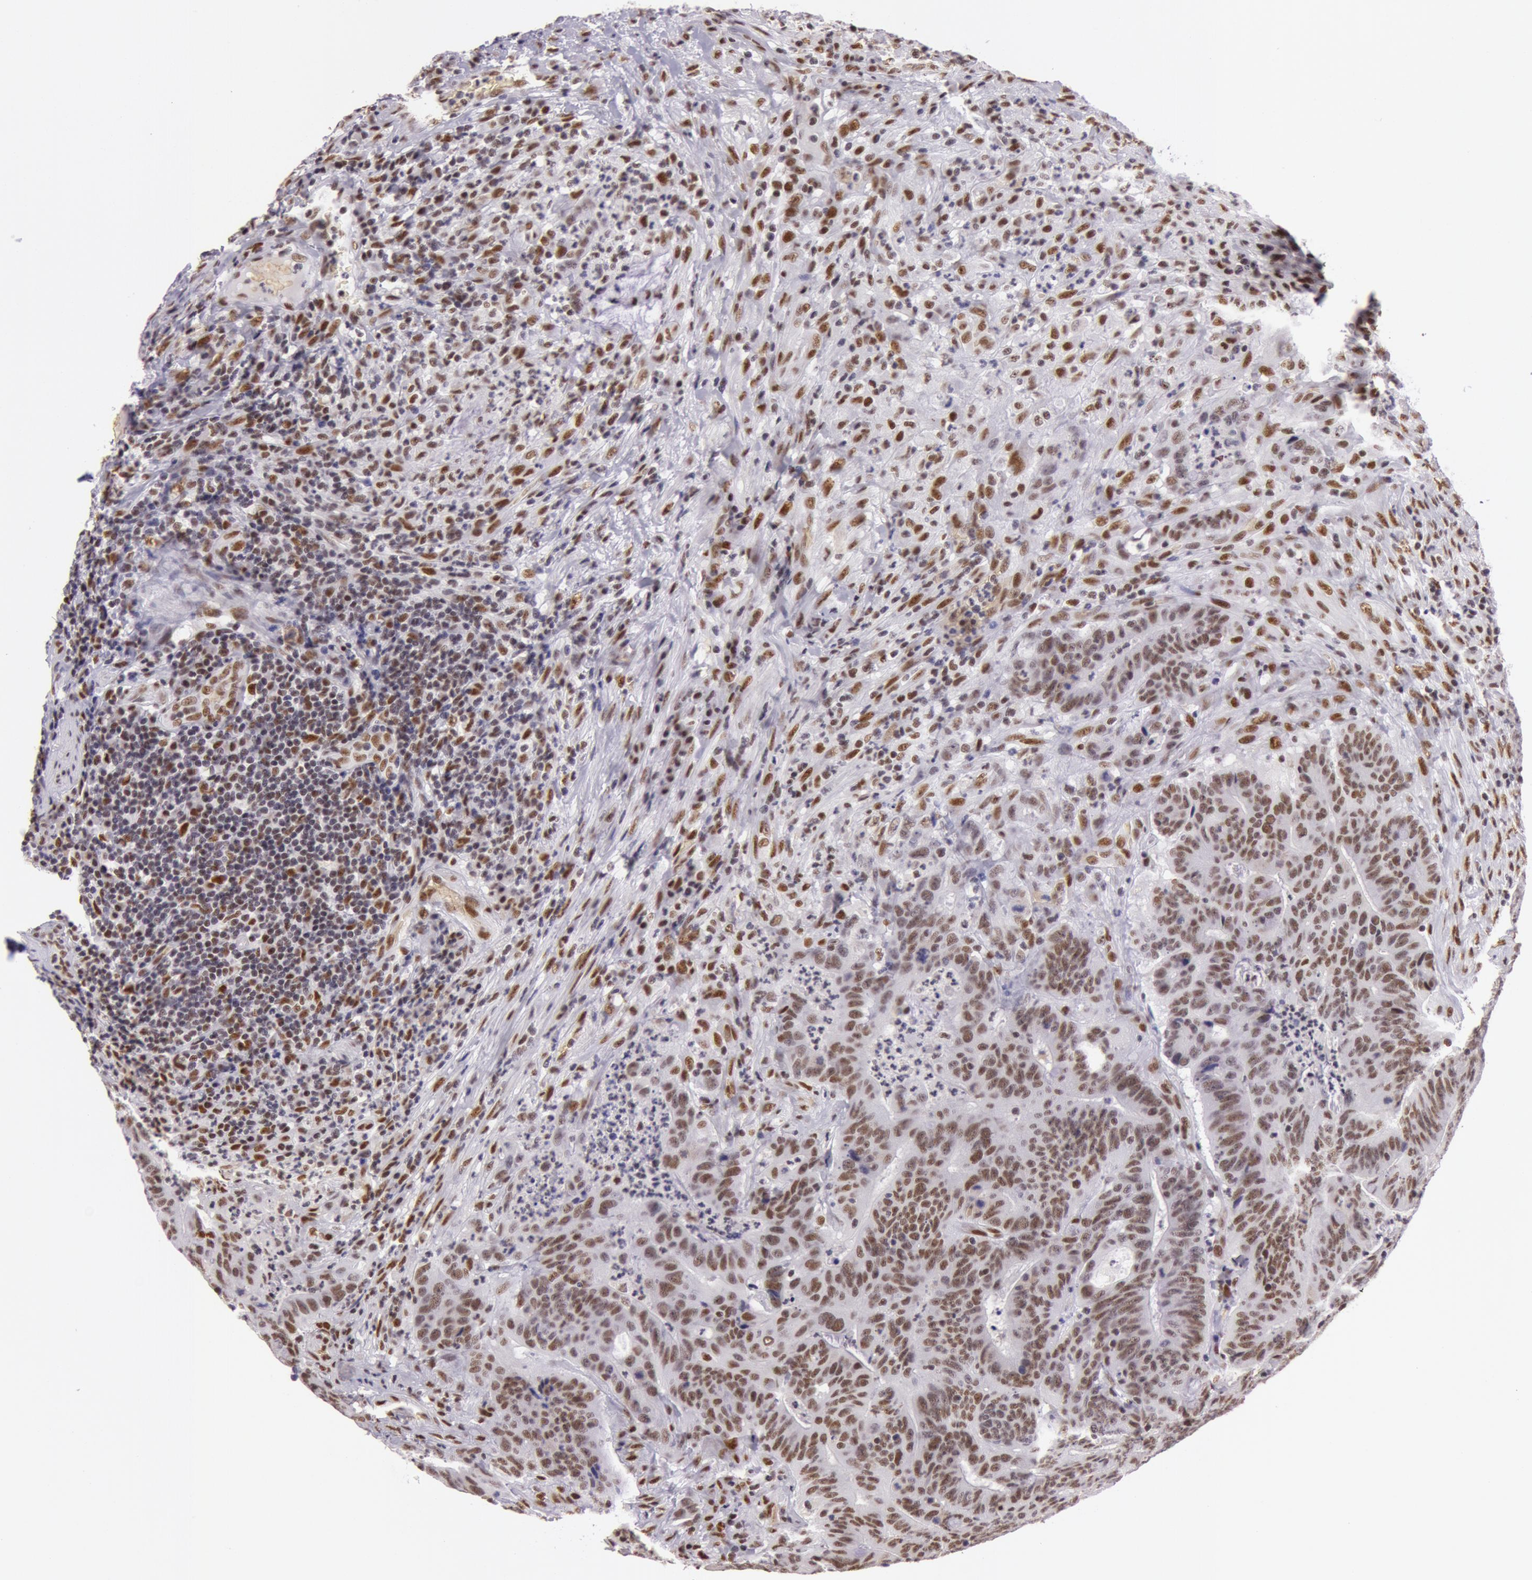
{"staining": {"intensity": "strong", "quantity": ">75%", "location": "nuclear"}, "tissue": "colorectal cancer", "cell_type": "Tumor cells", "image_type": "cancer", "snomed": [{"axis": "morphology", "description": "Adenocarcinoma, NOS"}, {"axis": "topography", "description": "Colon"}], "caption": "This histopathology image exhibits IHC staining of human colorectal adenocarcinoma, with high strong nuclear staining in approximately >75% of tumor cells.", "gene": "NBN", "patient": {"sex": "male", "age": 54}}